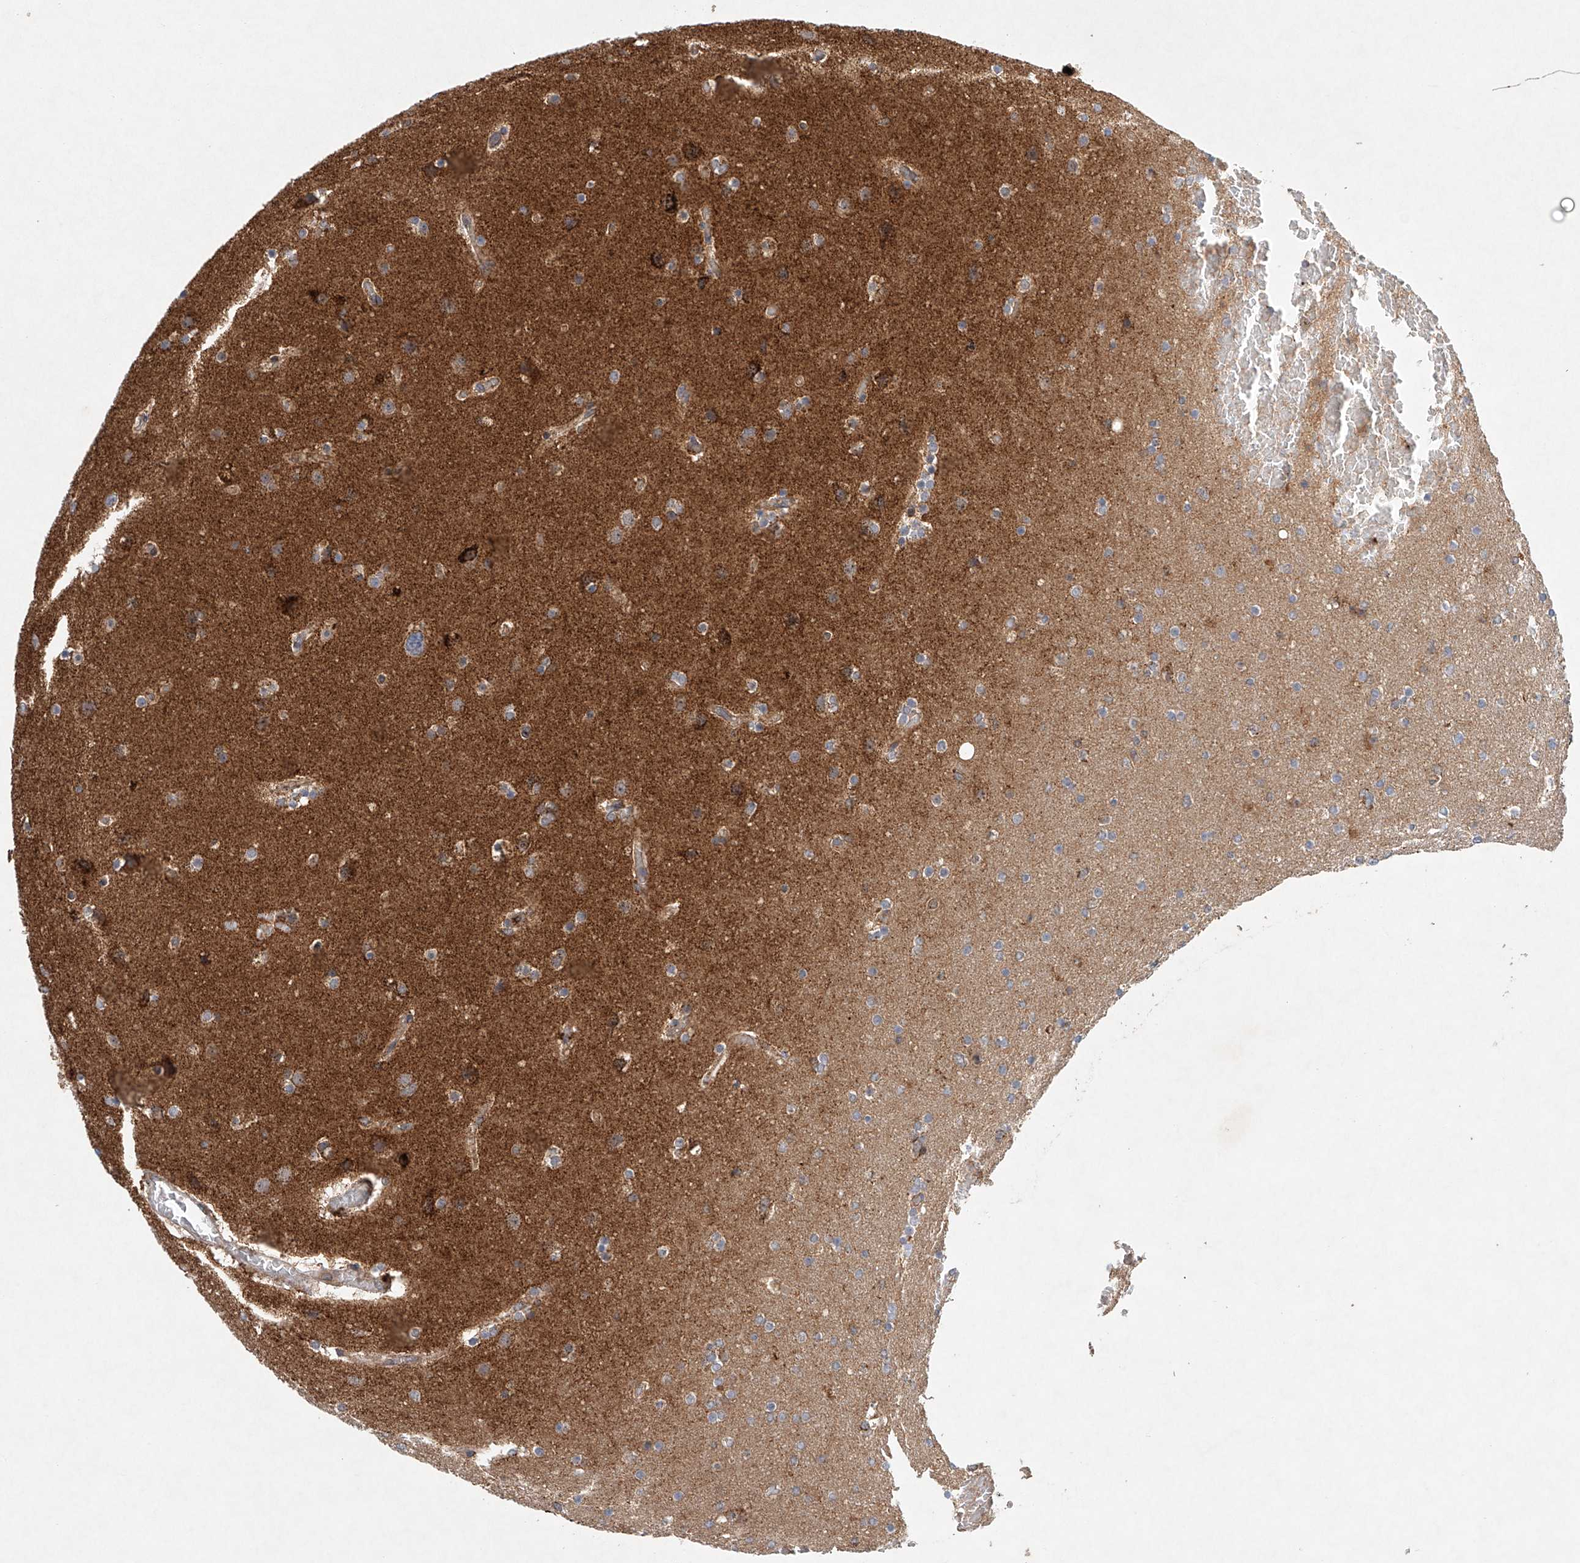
{"staining": {"intensity": "weak", "quantity": "<25%", "location": "cytoplasmic/membranous"}, "tissue": "glioma", "cell_type": "Tumor cells", "image_type": "cancer", "snomed": [{"axis": "morphology", "description": "Glioma, malignant, High grade"}, {"axis": "topography", "description": "Cerebral cortex"}], "caption": "This is an IHC image of glioma. There is no positivity in tumor cells.", "gene": "DCAF11", "patient": {"sex": "female", "age": 36}}